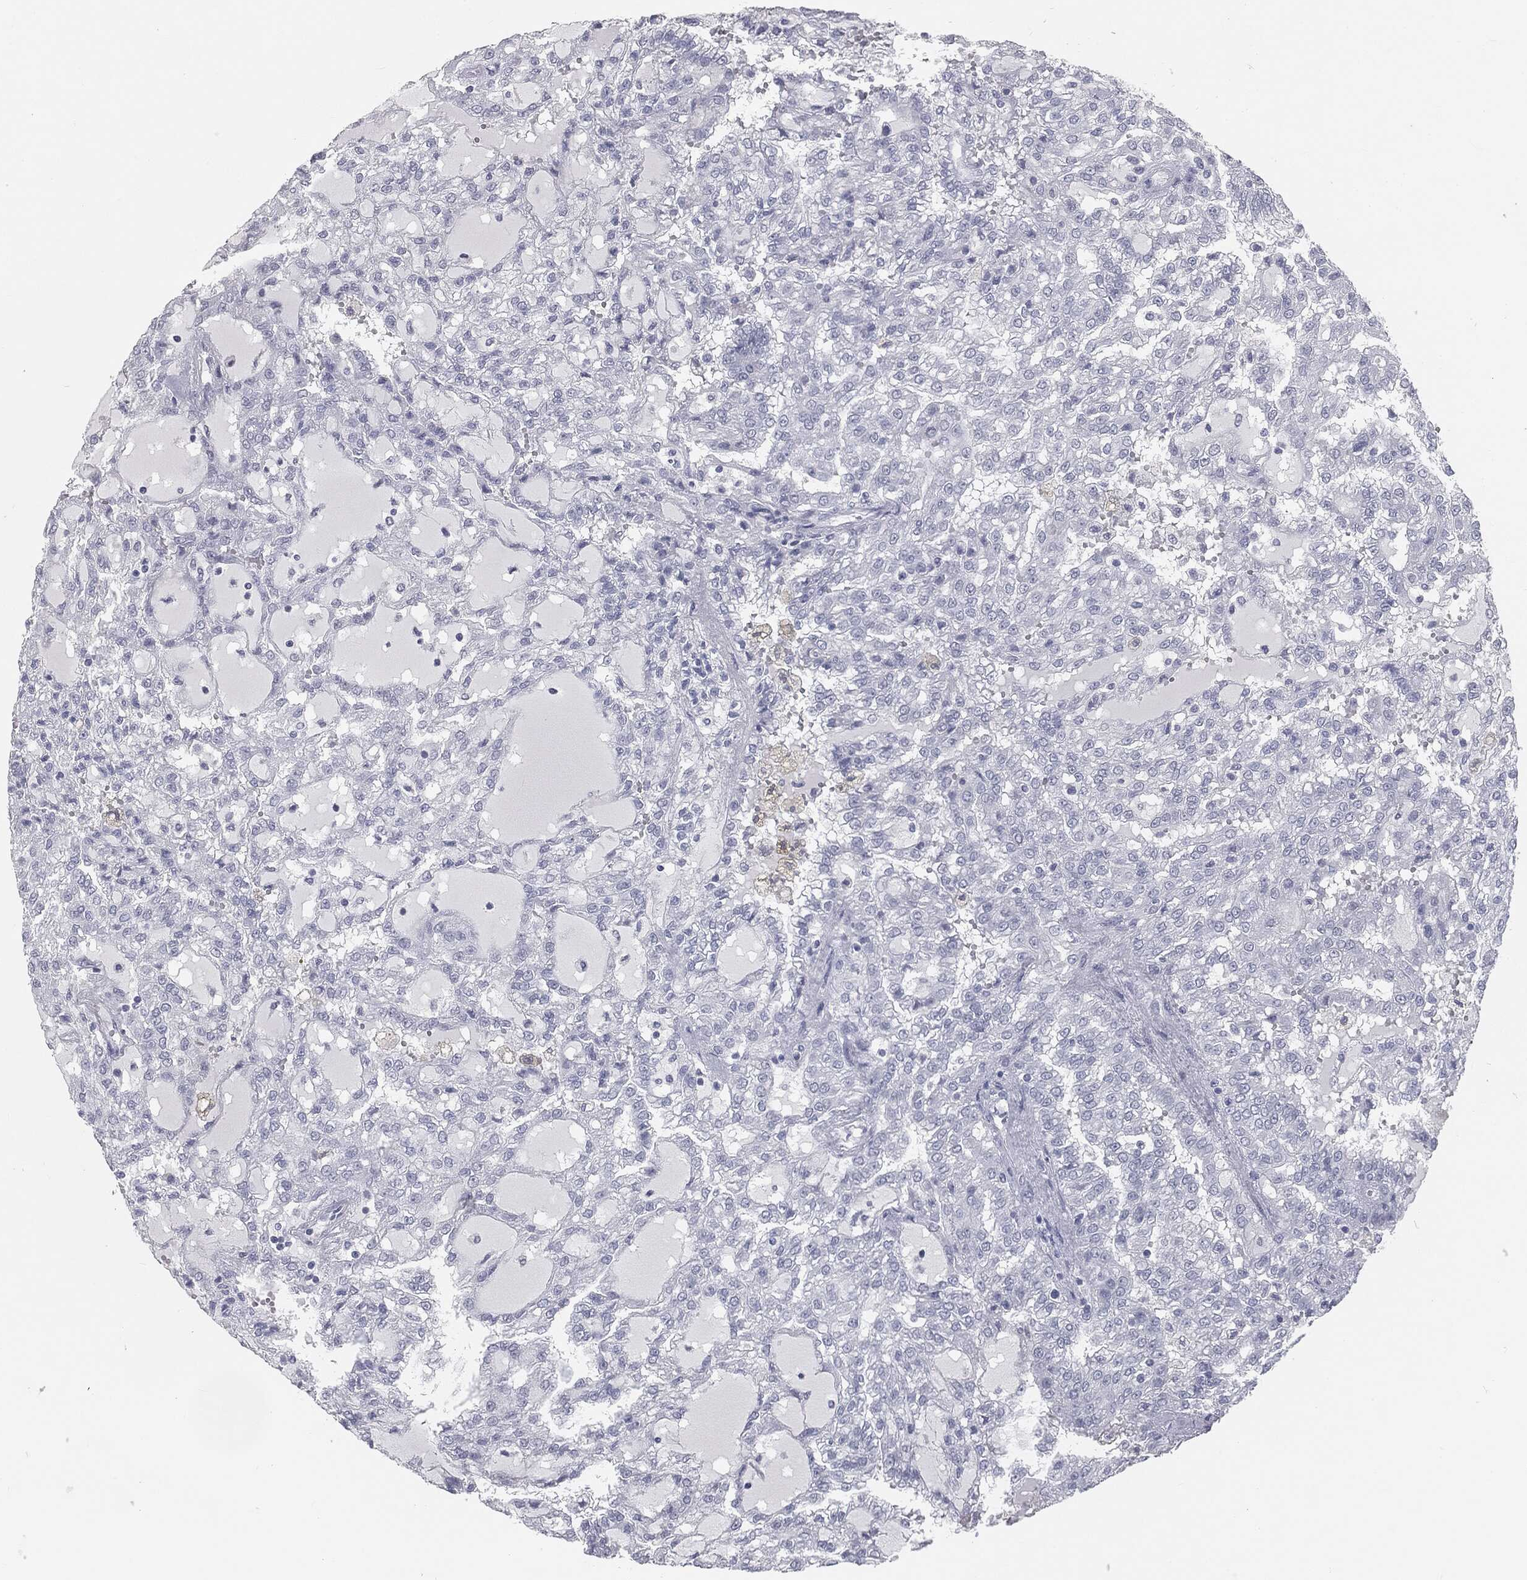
{"staining": {"intensity": "negative", "quantity": "none", "location": "none"}, "tissue": "renal cancer", "cell_type": "Tumor cells", "image_type": "cancer", "snomed": [{"axis": "morphology", "description": "Adenocarcinoma, NOS"}, {"axis": "topography", "description": "Kidney"}], "caption": "IHC of renal cancer (adenocarcinoma) demonstrates no expression in tumor cells.", "gene": "PRAME", "patient": {"sex": "male", "age": 63}}